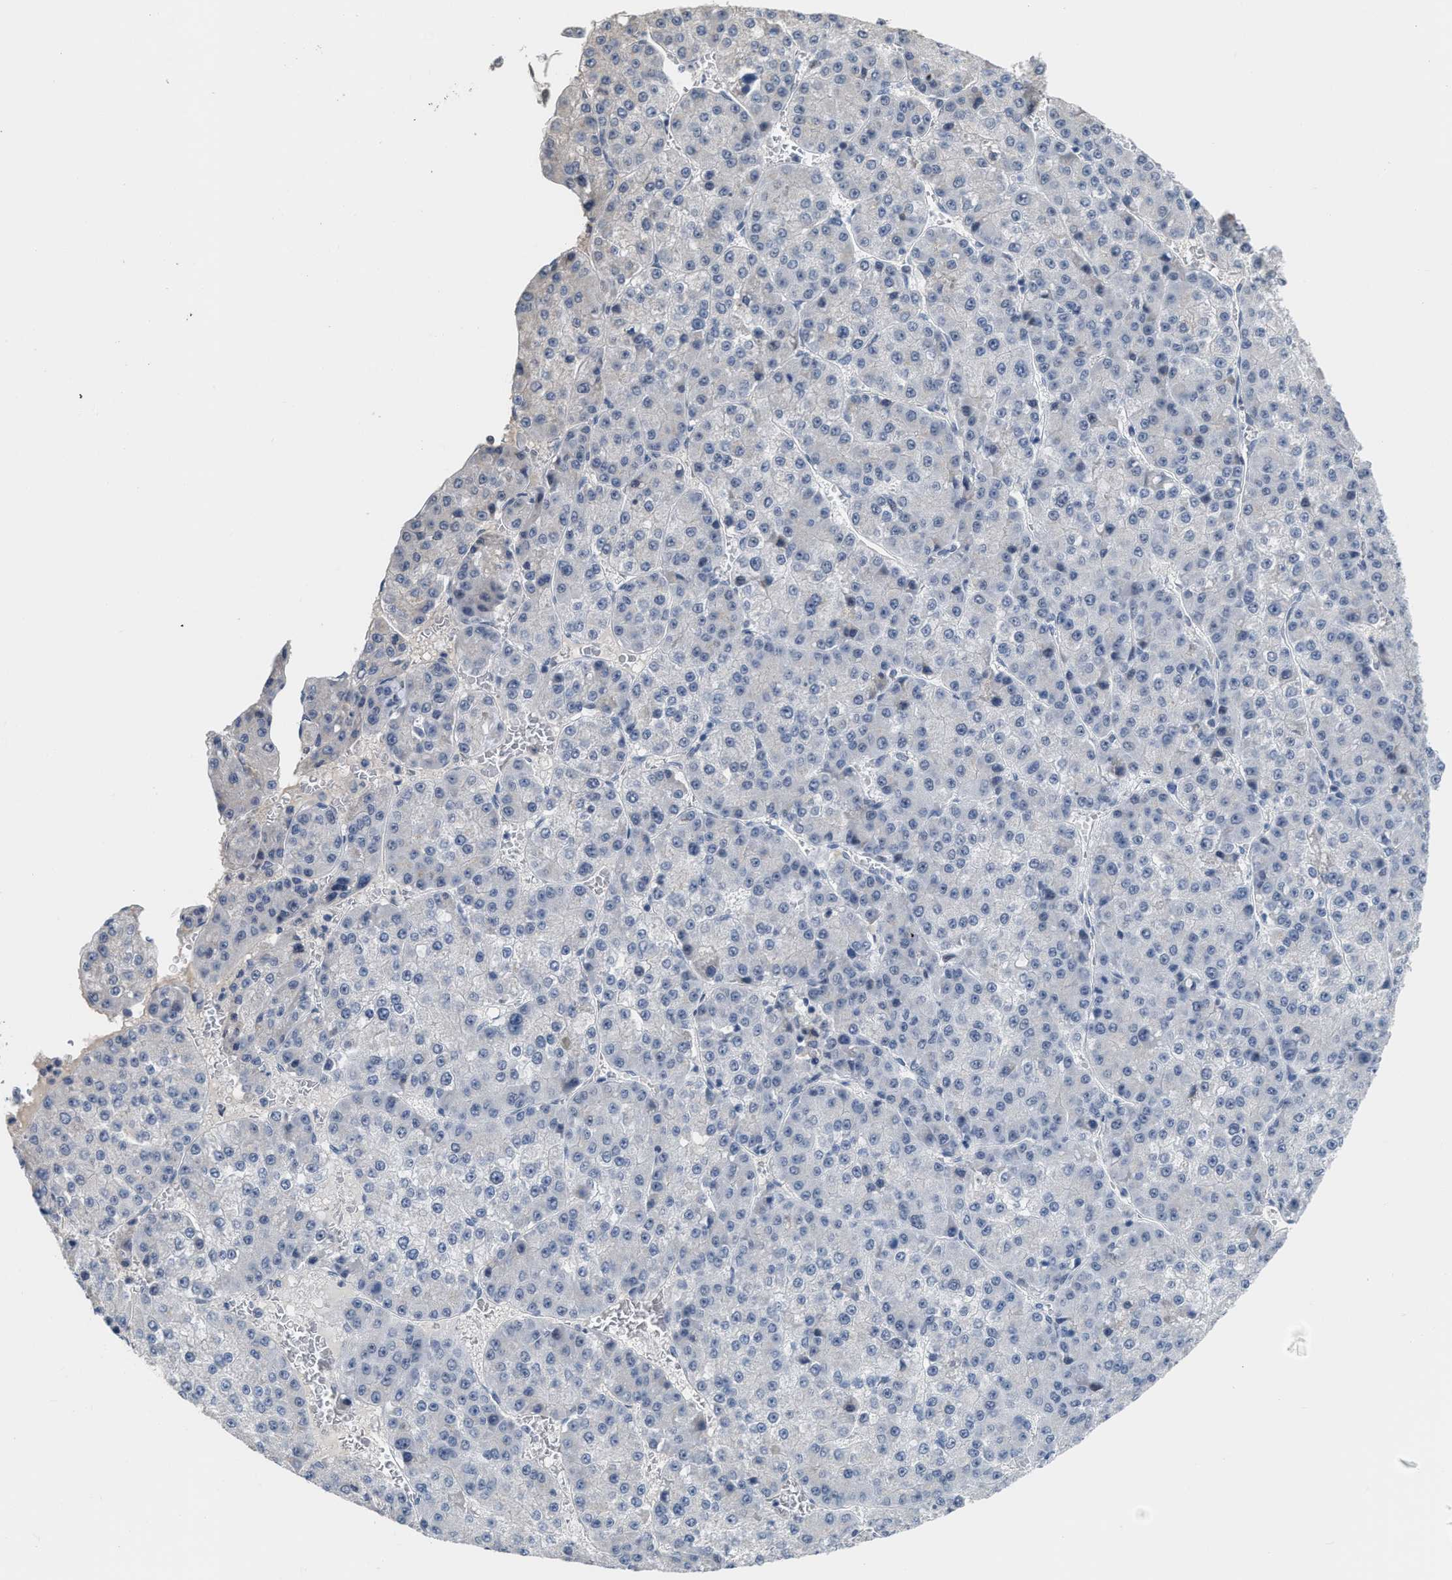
{"staining": {"intensity": "negative", "quantity": "none", "location": "none"}, "tissue": "liver cancer", "cell_type": "Tumor cells", "image_type": "cancer", "snomed": [{"axis": "morphology", "description": "Carcinoma, Hepatocellular, NOS"}, {"axis": "topography", "description": "Liver"}], "caption": "Micrograph shows no significant protein positivity in tumor cells of liver hepatocellular carcinoma.", "gene": "SETDB1", "patient": {"sex": "female", "age": 73}}